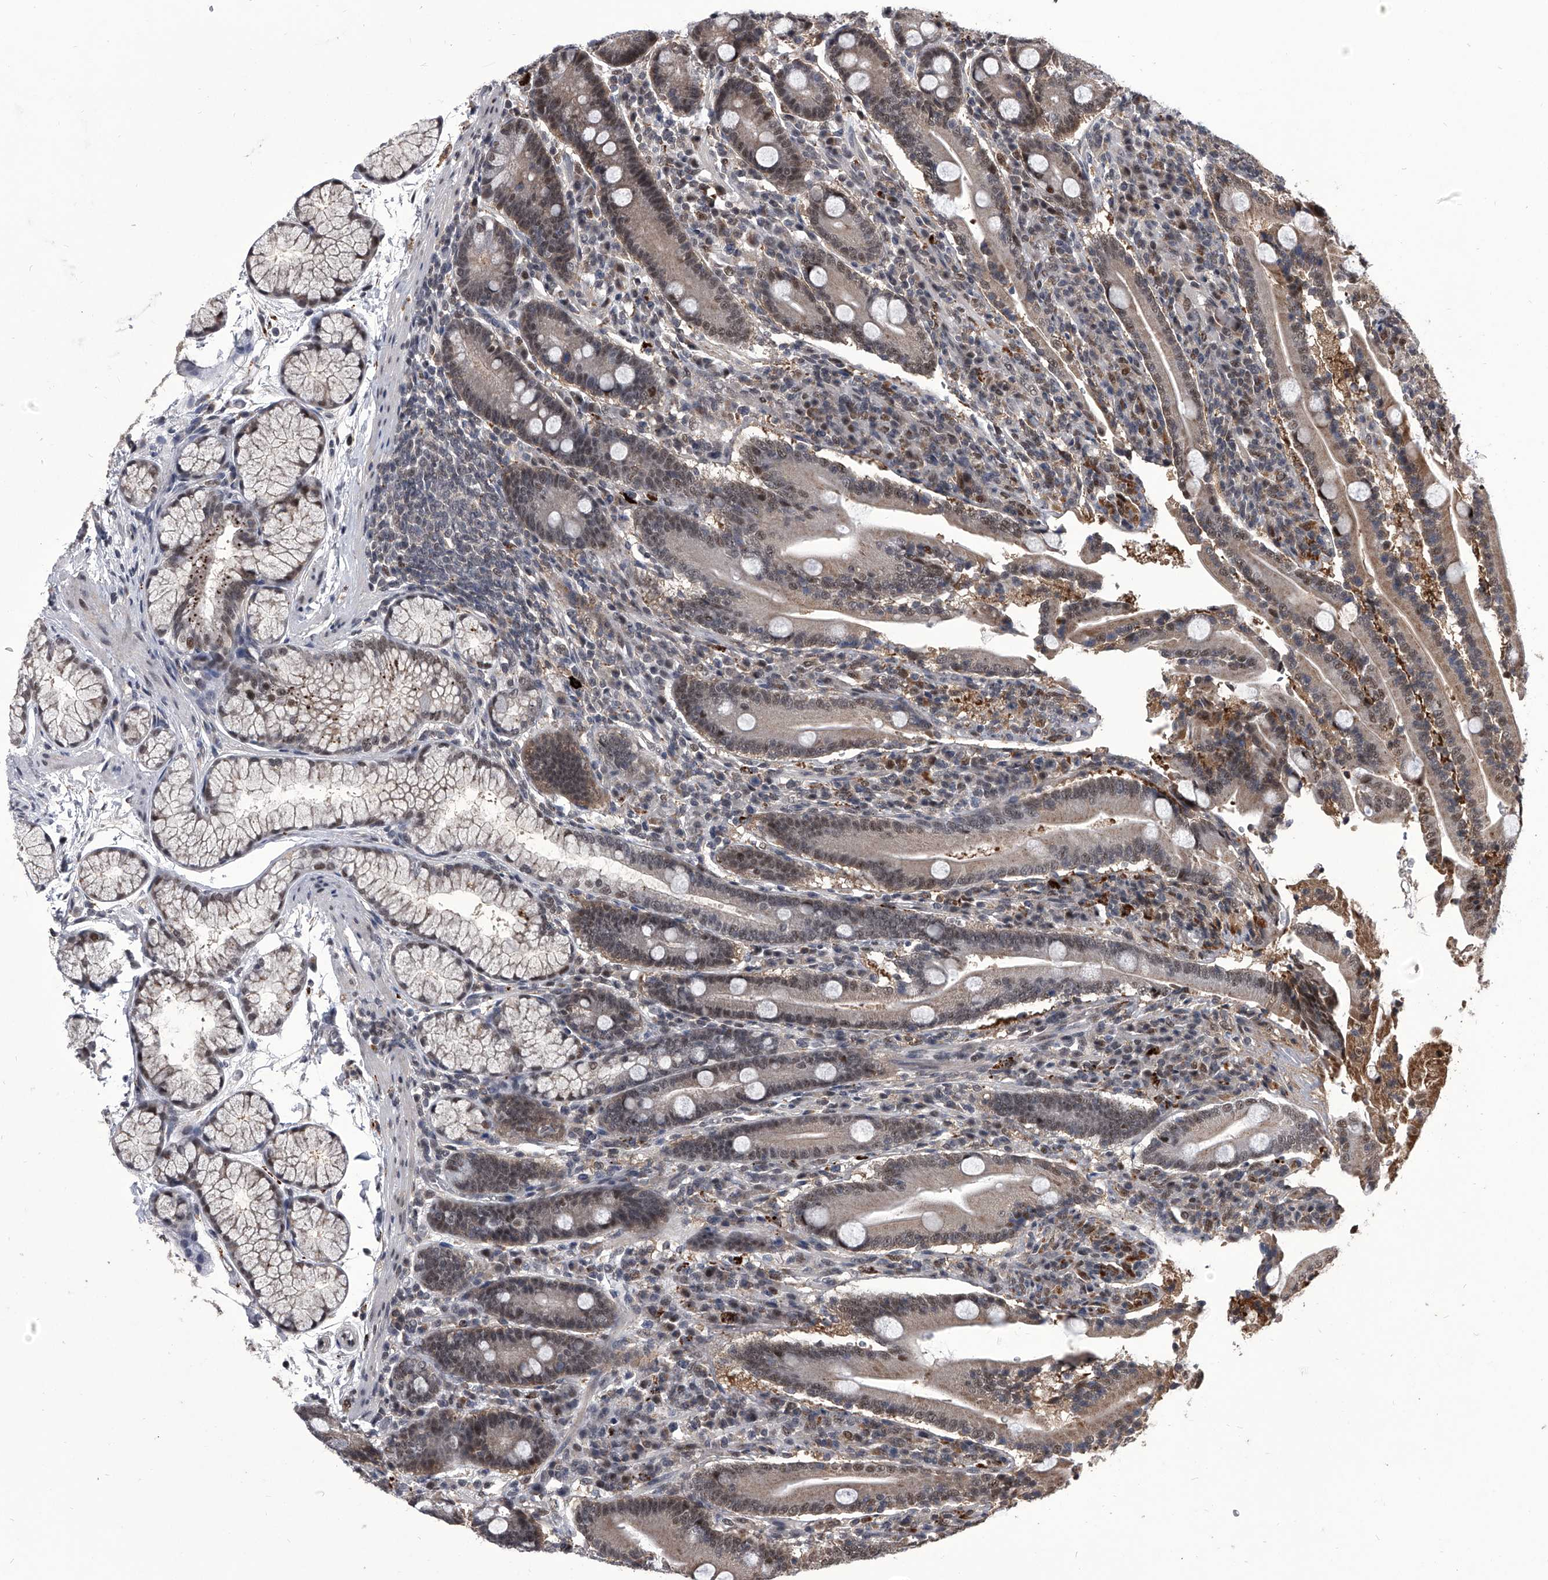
{"staining": {"intensity": "moderate", "quantity": "25%-75%", "location": "cytoplasmic/membranous,nuclear"}, "tissue": "duodenum", "cell_type": "Glandular cells", "image_type": "normal", "snomed": [{"axis": "morphology", "description": "Normal tissue, NOS"}, {"axis": "topography", "description": "Duodenum"}], "caption": "IHC photomicrograph of unremarkable duodenum: duodenum stained using immunohistochemistry reveals medium levels of moderate protein expression localized specifically in the cytoplasmic/membranous,nuclear of glandular cells, appearing as a cytoplasmic/membranous,nuclear brown color.", "gene": "CMTR1", "patient": {"sex": "male", "age": 35}}